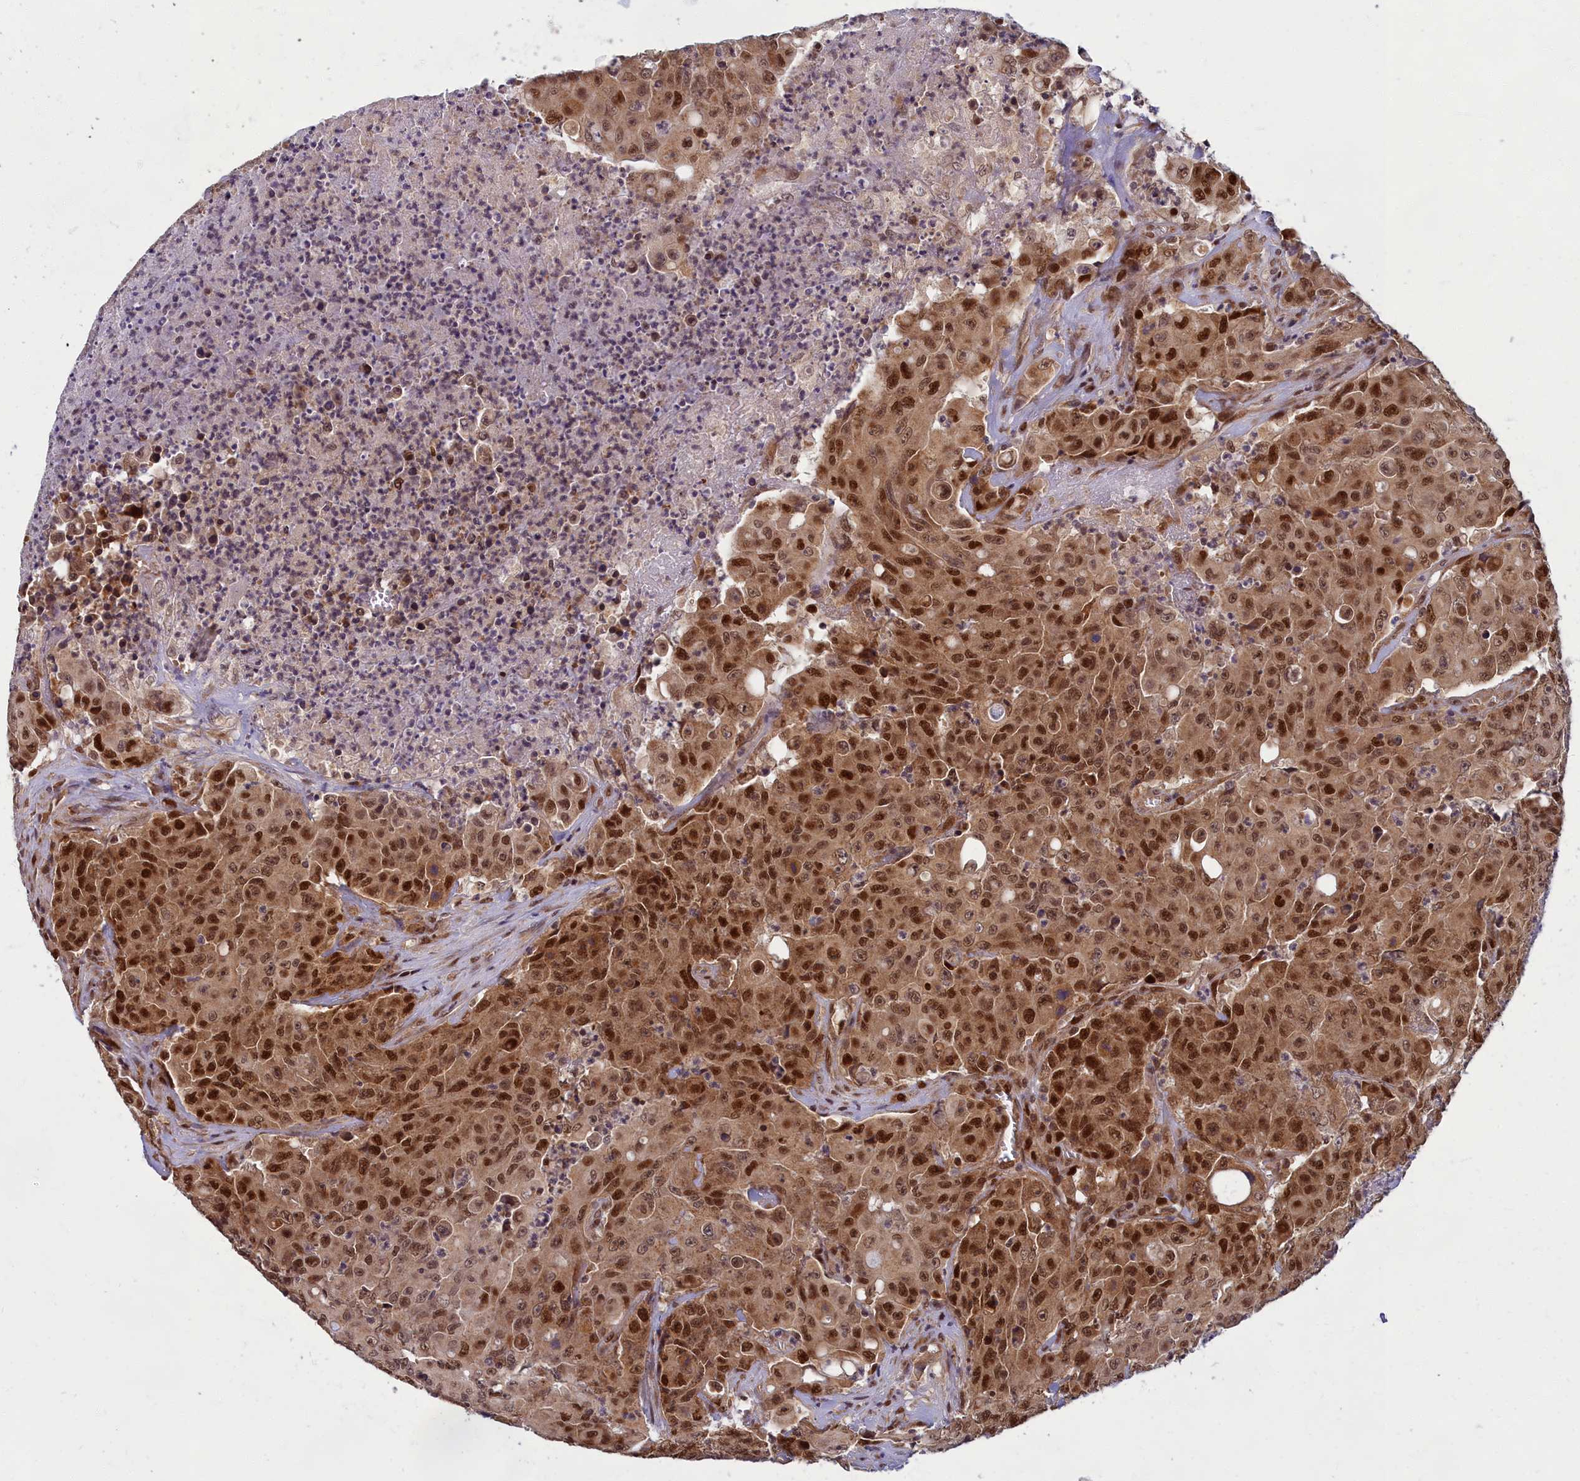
{"staining": {"intensity": "strong", "quantity": ">75%", "location": "cytoplasmic/membranous,nuclear"}, "tissue": "colorectal cancer", "cell_type": "Tumor cells", "image_type": "cancer", "snomed": [{"axis": "morphology", "description": "Adenocarcinoma, NOS"}, {"axis": "topography", "description": "Colon"}], "caption": "Immunohistochemical staining of colorectal cancer exhibits strong cytoplasmic/membranous and nuclear protein staining in about >75% of tumor cells.", "gene": "EARS2", "patient": {"sex": "male", "age": 51}}